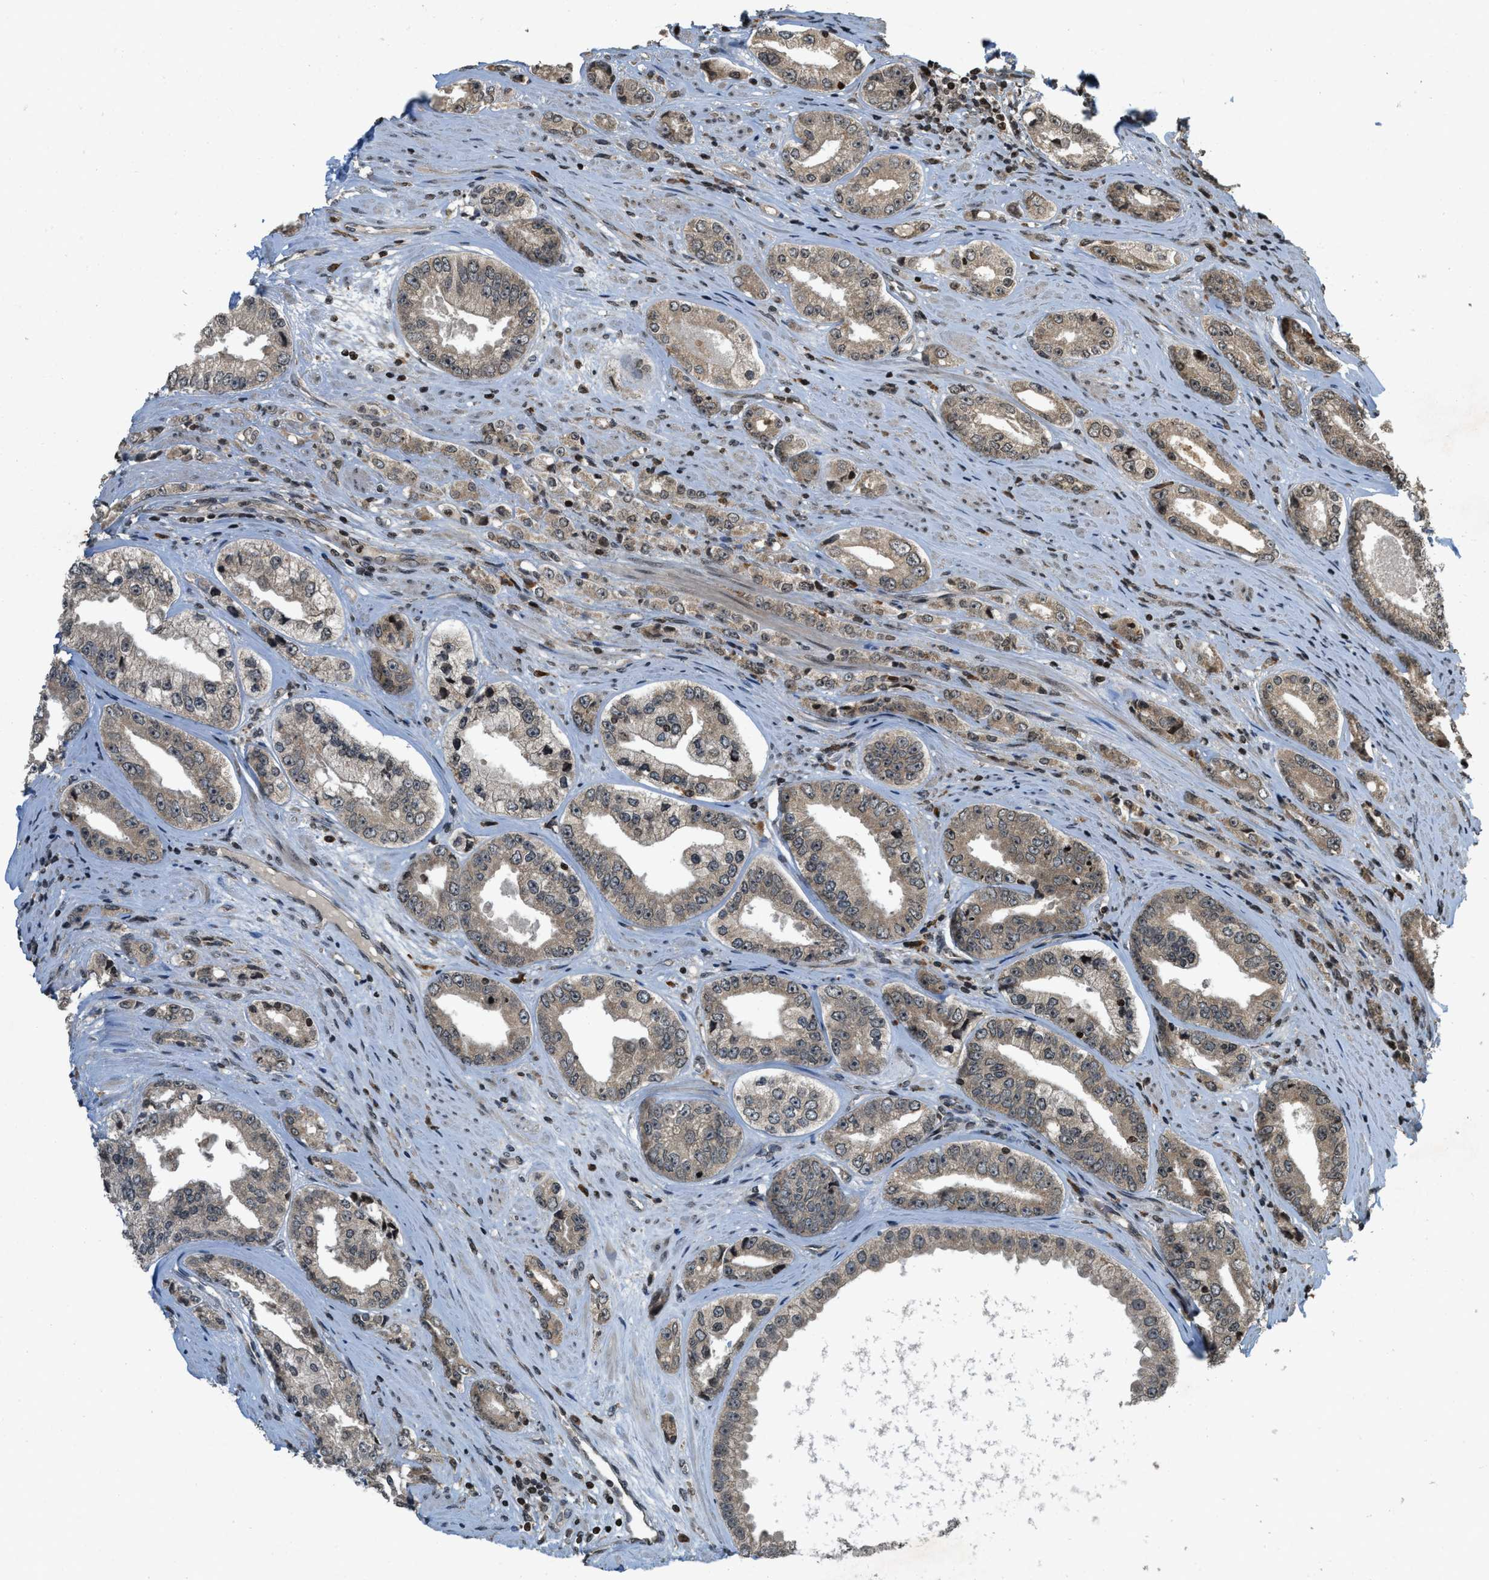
{"staining": {"intensity": "weak", "quantity": ">75%", "location": "cytoplasmic/membranous,nuclear"}, "tissue": "prostate cancer", "cell_type": "Tumor cells", "image_type": "cancer", "snomed": [{"axis": "morphology", "description": "Adenocarcinoma, High grade"}, {"axis": "topography", "description": "Prostate"}], "caption": "This is a histology image of immunohistochemistry (IHC) staining of prostate high-grade adenocarcinoma, which shows weak positivity in the cytoplasmic/membranous and nuclear of tumor cells.", "gene": "SIAH1", "patient": {"sex": "male", "age": 61}}